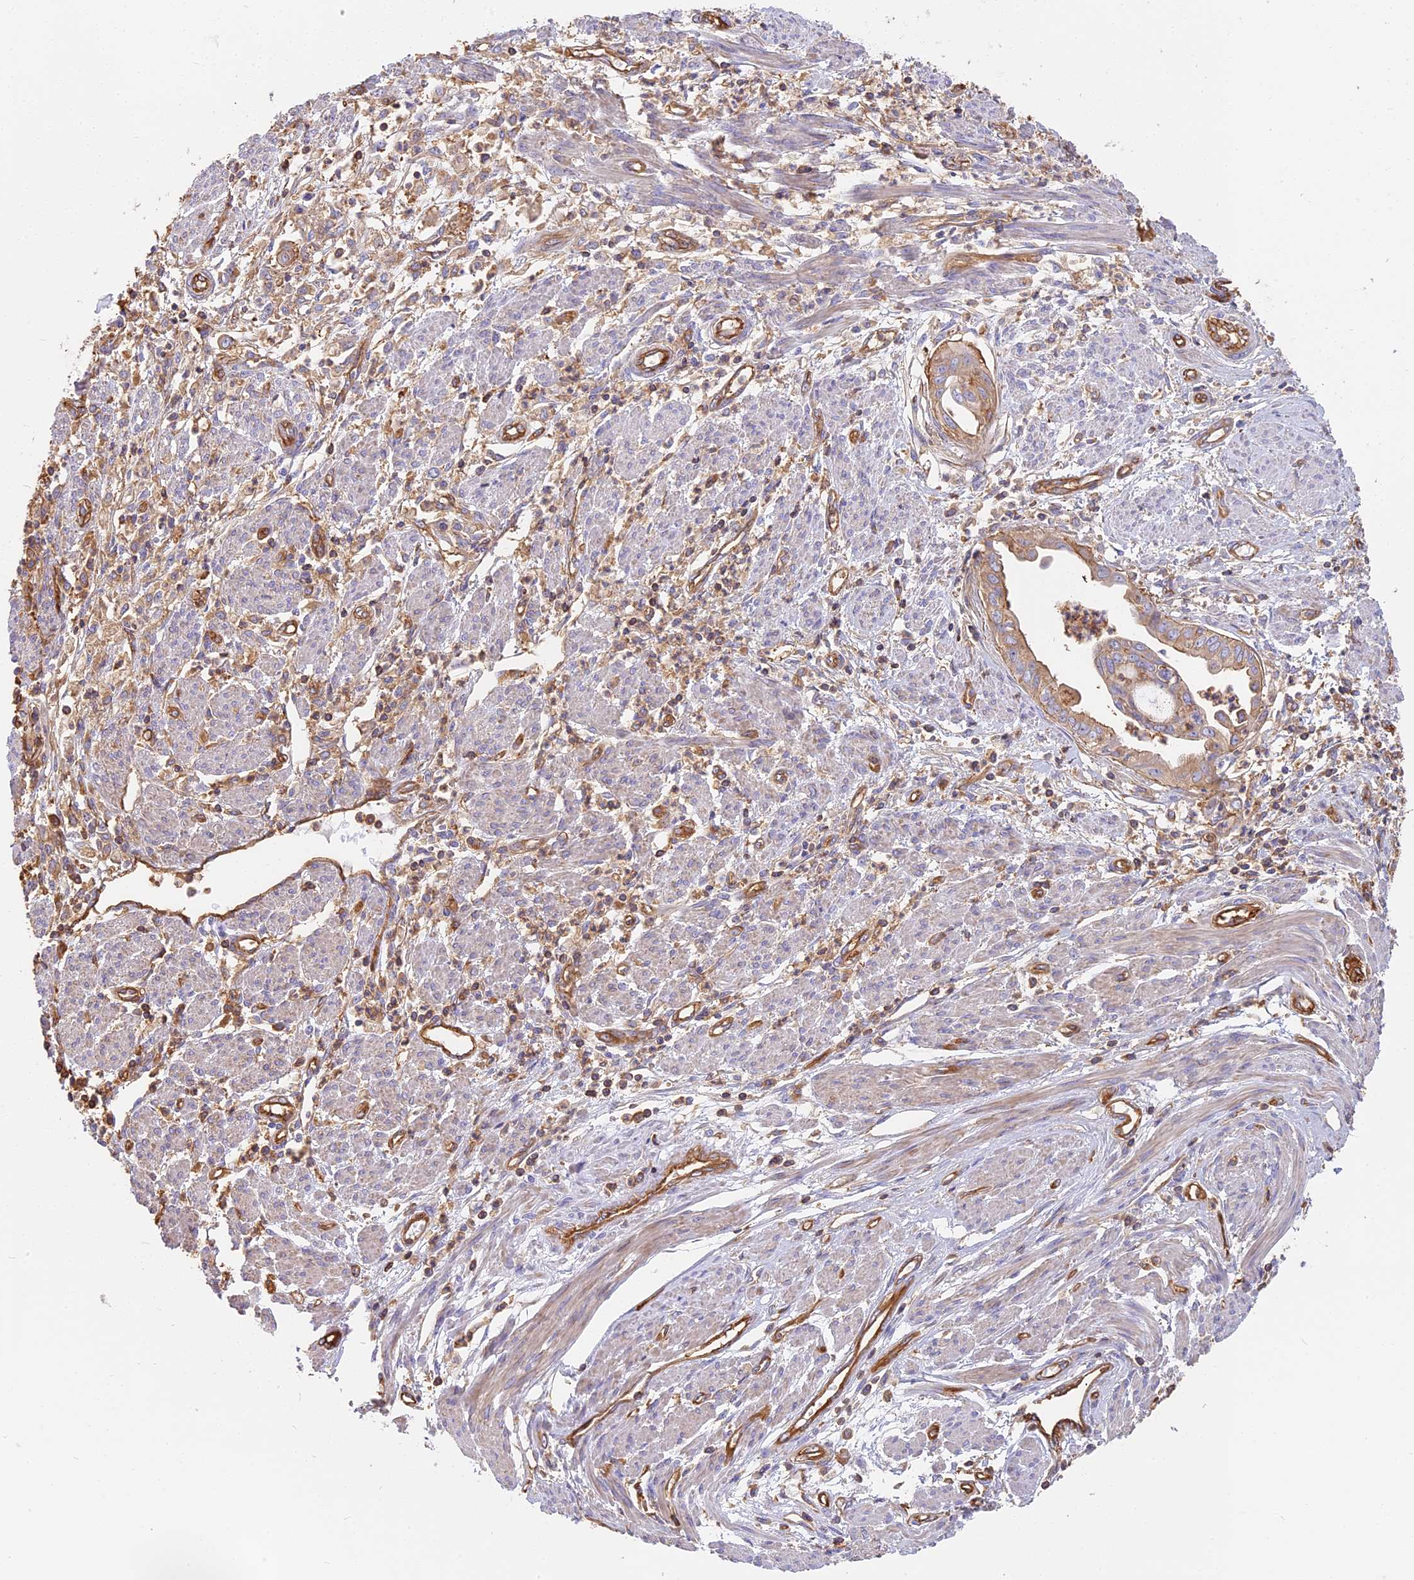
{"staining": {"intensity": "weak", "quantity": "25%-75%", "location": "cytoplasmic/membranous"}, "tissue": "endometrial cancer", "cell_type": "Tumor cells", "image_type": "cancer", "snomed": [{"axis": "morphology", "description": "Adenocarcinoma, NOS"}, {"axis": "topography", "description": "Endometrium"}], "caption": "Immunohistochemistry of endometrial cancer shows low levels of weak cytoplasmic/membranous expression in about 25%-75% of tumor cells.", "gene": "VPS18", "patient": {"sex": "female", "age": 73}}